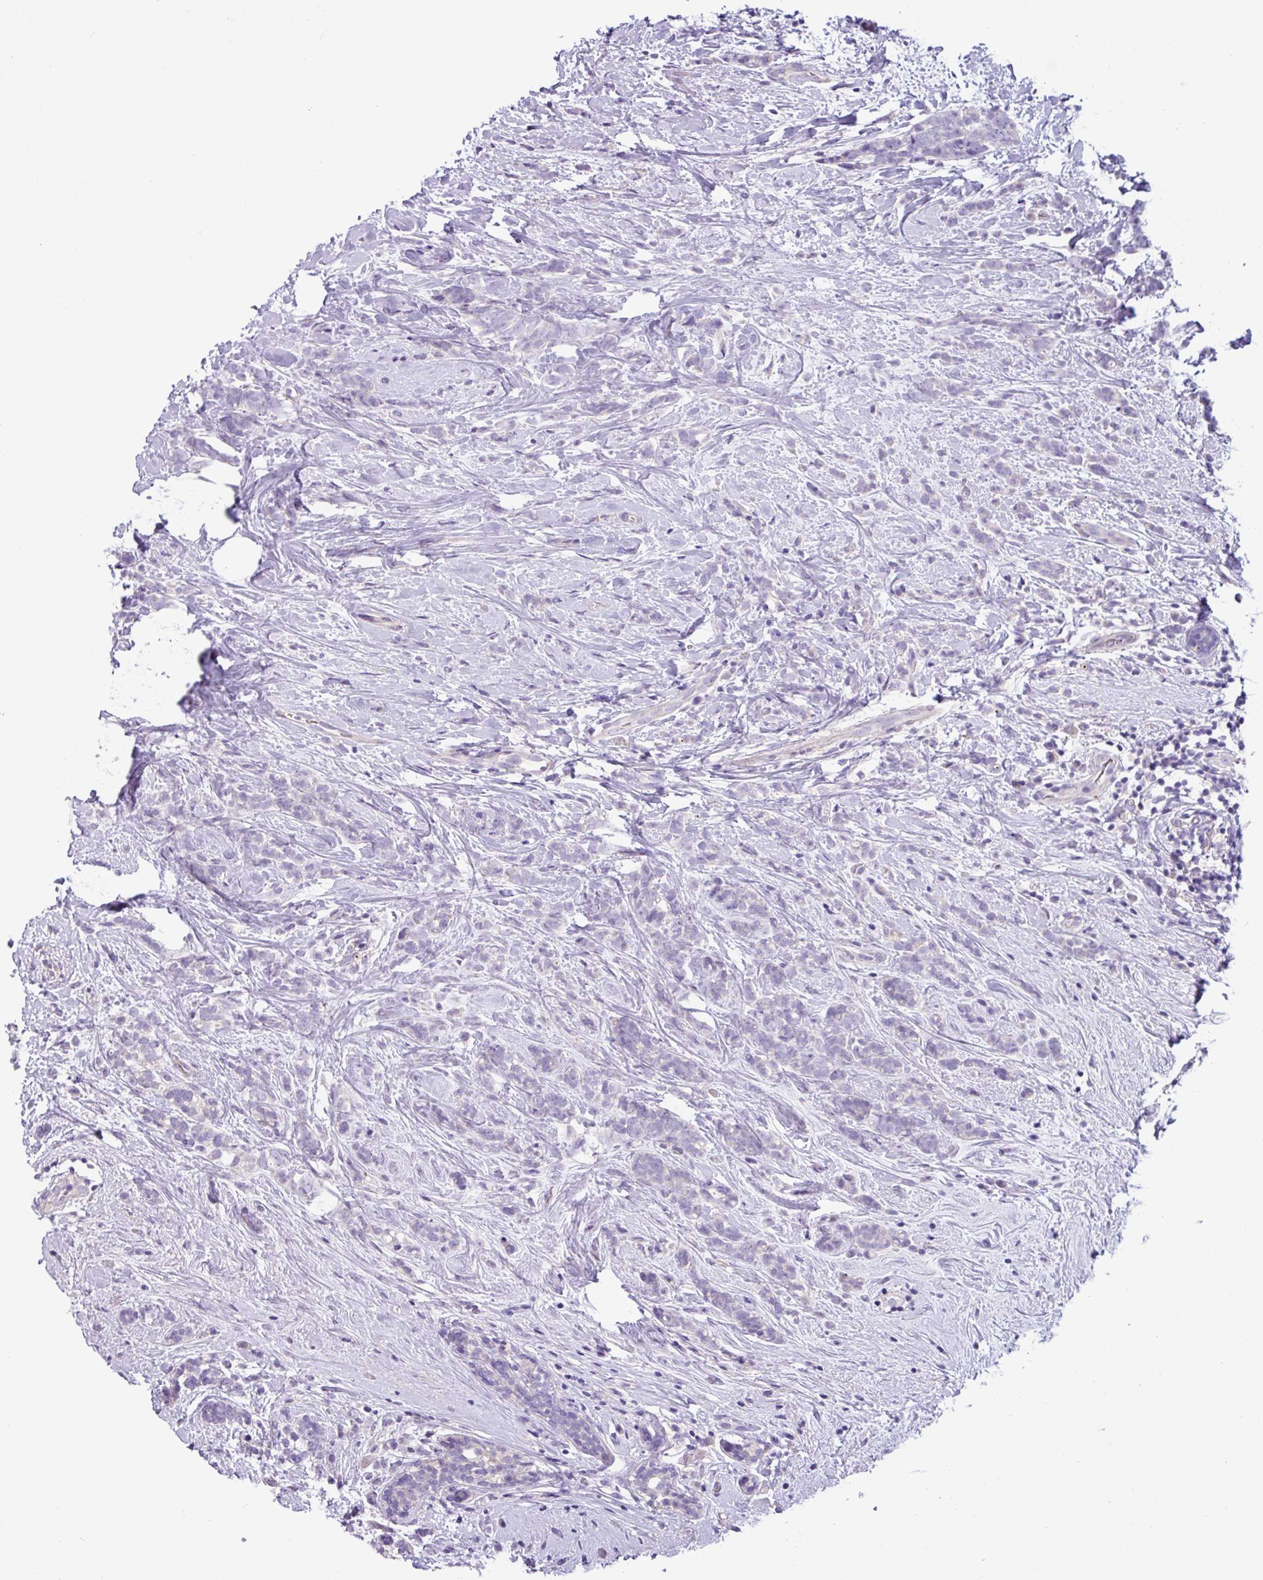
{"staining": {"intensity": "negative", "quantity": "none", "location": "none"}, "tissue": "breast cancer", "cell_type": "Tumor cells", "image_type": "cancer", "snomed": [{"axis": "morphology", "description": "Lobular carcinoma"}, {"axis": "topography", "description": "Breast"}], "caption": "Tumor cells show no significant protein expression in lobular carcinoma (breast).", "gene": "PNLDC1", "patient": {"sex": "female", "age": 58}}